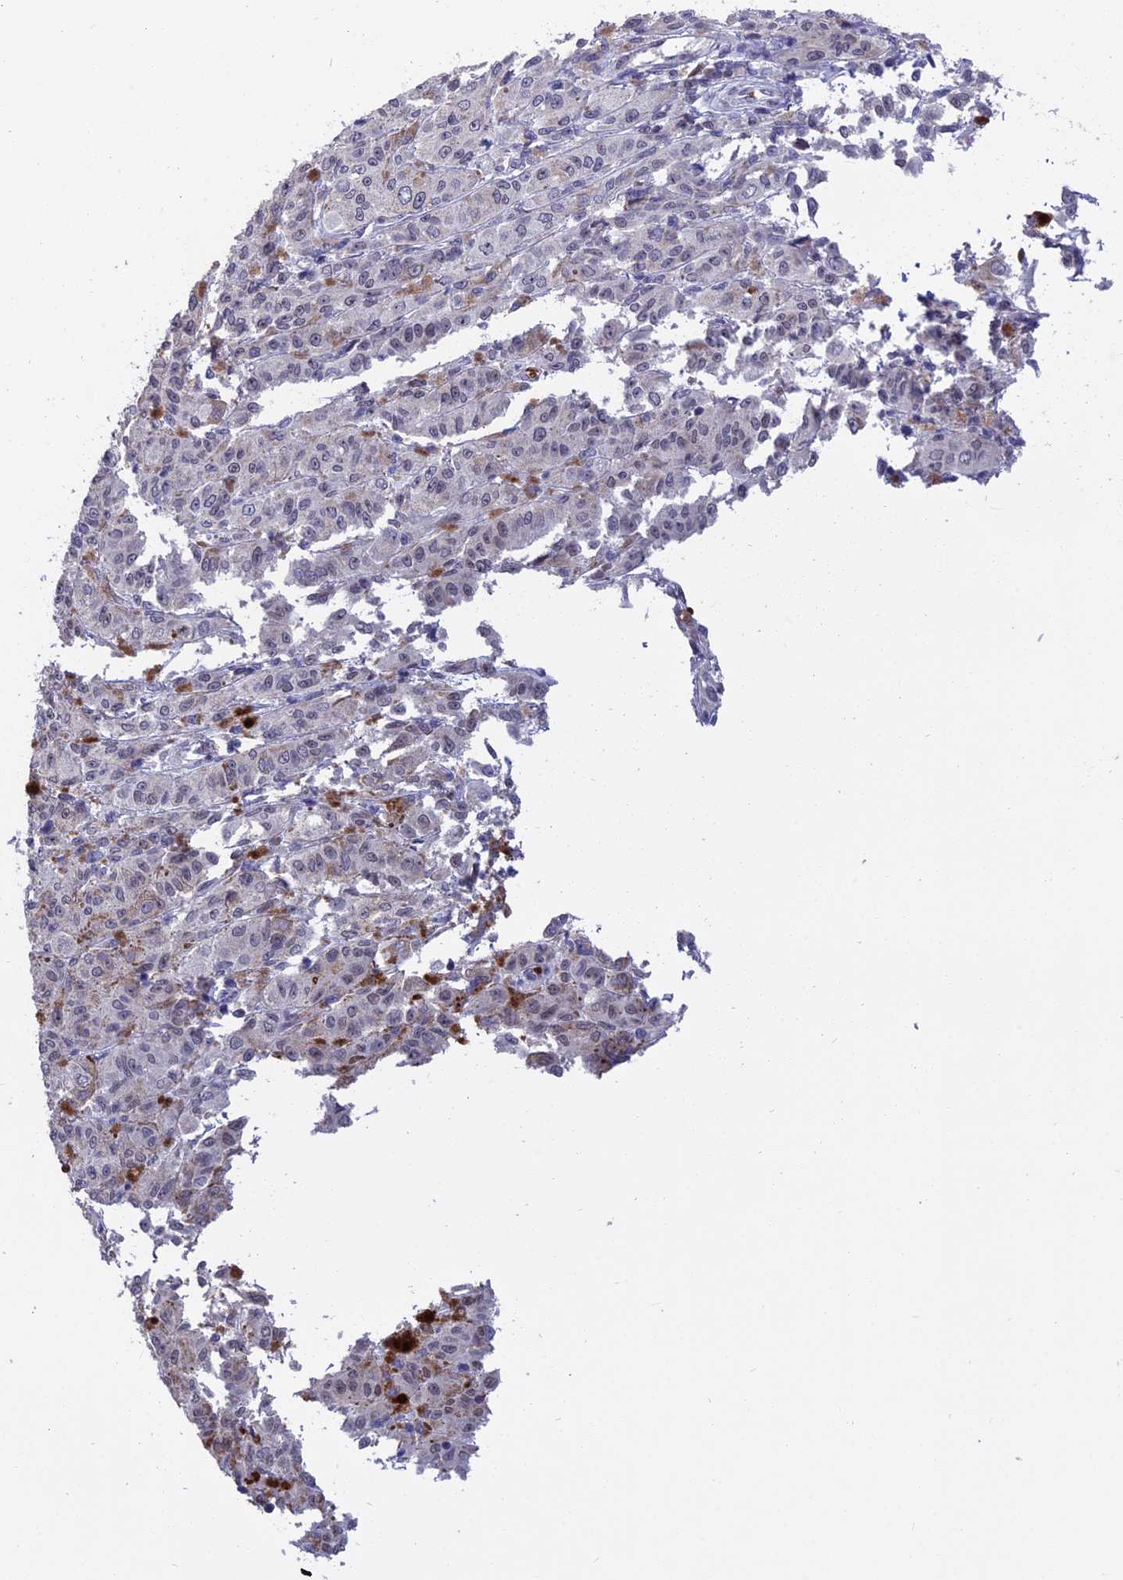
{"staining": {"intensity": "negative", "quantity": "none", "location": "none"}, "tissue": "melanoma", "cell_type": "Tumor cells", "image_type": "cancer", "snomed": [{"axis": "morphology", "description": "Malignant melanoma, NOS"}, {"axis": "topography", "description": "Skin"}], "caption": "High magnification brightfield microscopy of melanoma stained with DAB (brown) and counterstained with hematoxylin (blue): tumor cells show no significant positivity.", "gene": "KNOP1", "patient": {"sex": "female", "age": 52}}